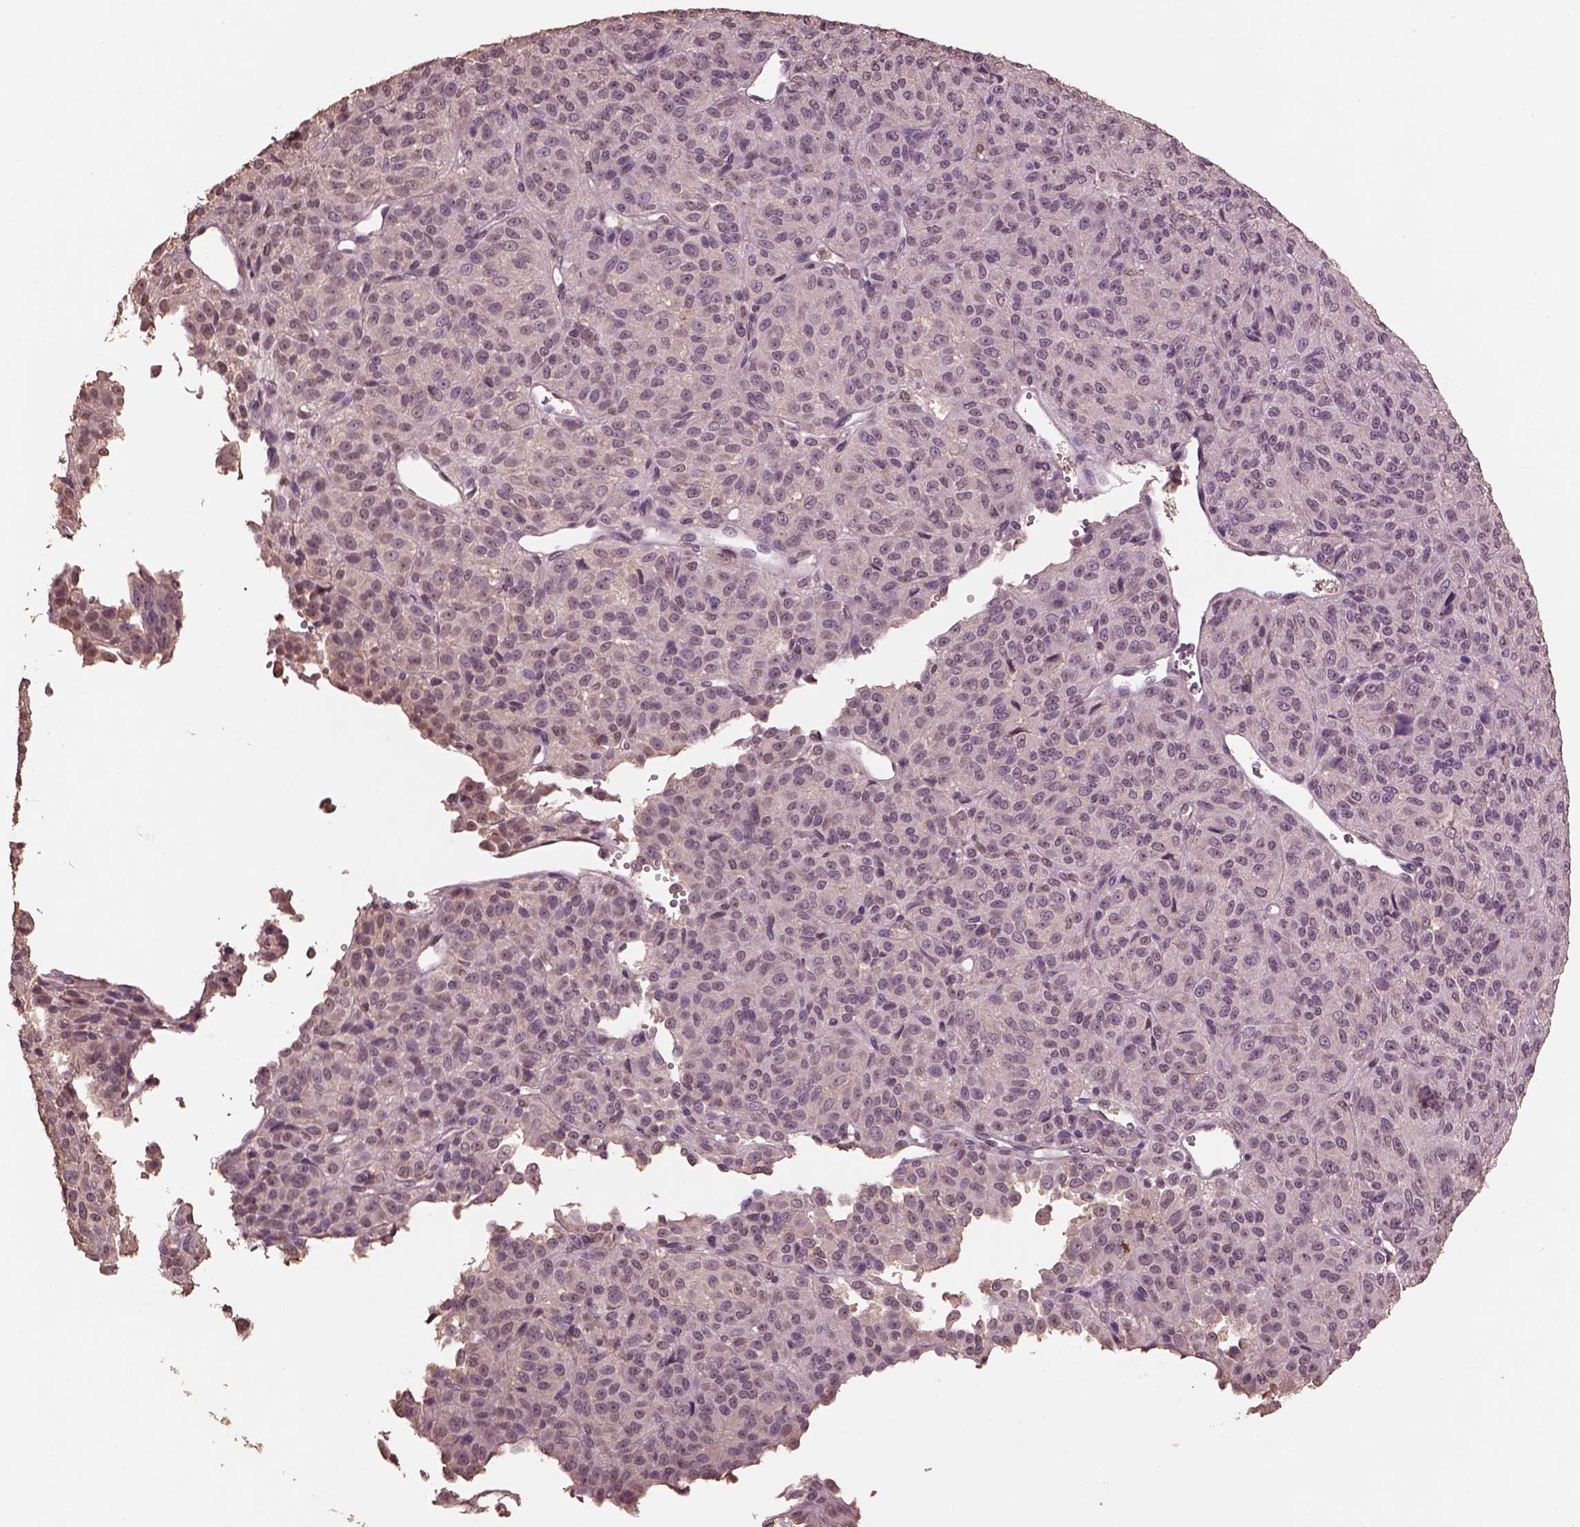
{"staining": {"intensity": "negative", "quantity": "none", "location": "none"}, "tissue": "melanoma", "cell_type": "Tumor cells", "image_type": "cancer", "snomed": [{"axis": "morphology", "description": "Malignant melanoma, Metastatic site"}, {"axis": "topography", "description": "Brain"}], "caption": "High magnification brightfield microscopy of malignant melanoma (metastatic site) stained with DAB (brown) and counterstained with hematoxylin (blue): tumor cells show no significant positivity.", "gene": "CPT1C", "patient": {"sex": "female", "age": 56}}